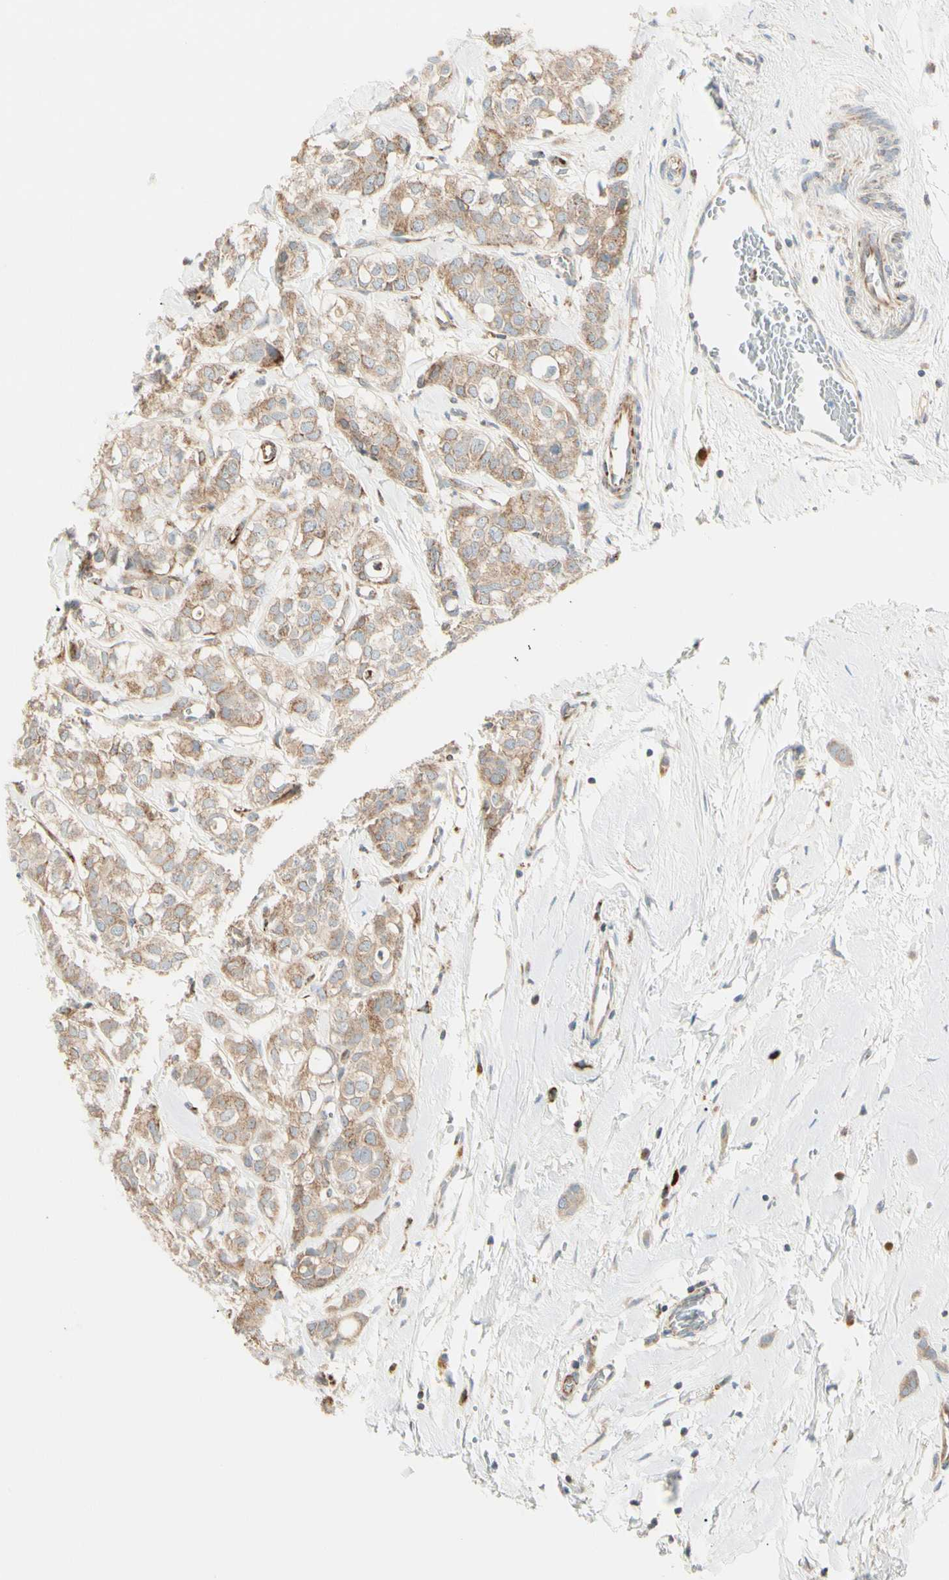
{"staining": {"intensity": "moderate", "quantity": ">75%", "location": "cytoplasmic/membranous"}, "tissue": "breast cancer", "cell_type": "Tumor cells", "image_type": "cancer", "snomed": [{"axis": "morphology", "description": "Lobular carcinoma"}, {"axis": "topography", "description": "Breast"}], "caption": "There is medium levels of moderate cytoplasmic/membranous staining in tumor cells of breast cancer, as demonstrated by immunohistochemical staining (brown color).", "gene": "TBC1D10A", "patient": {"sex": "female", "age": 60}}